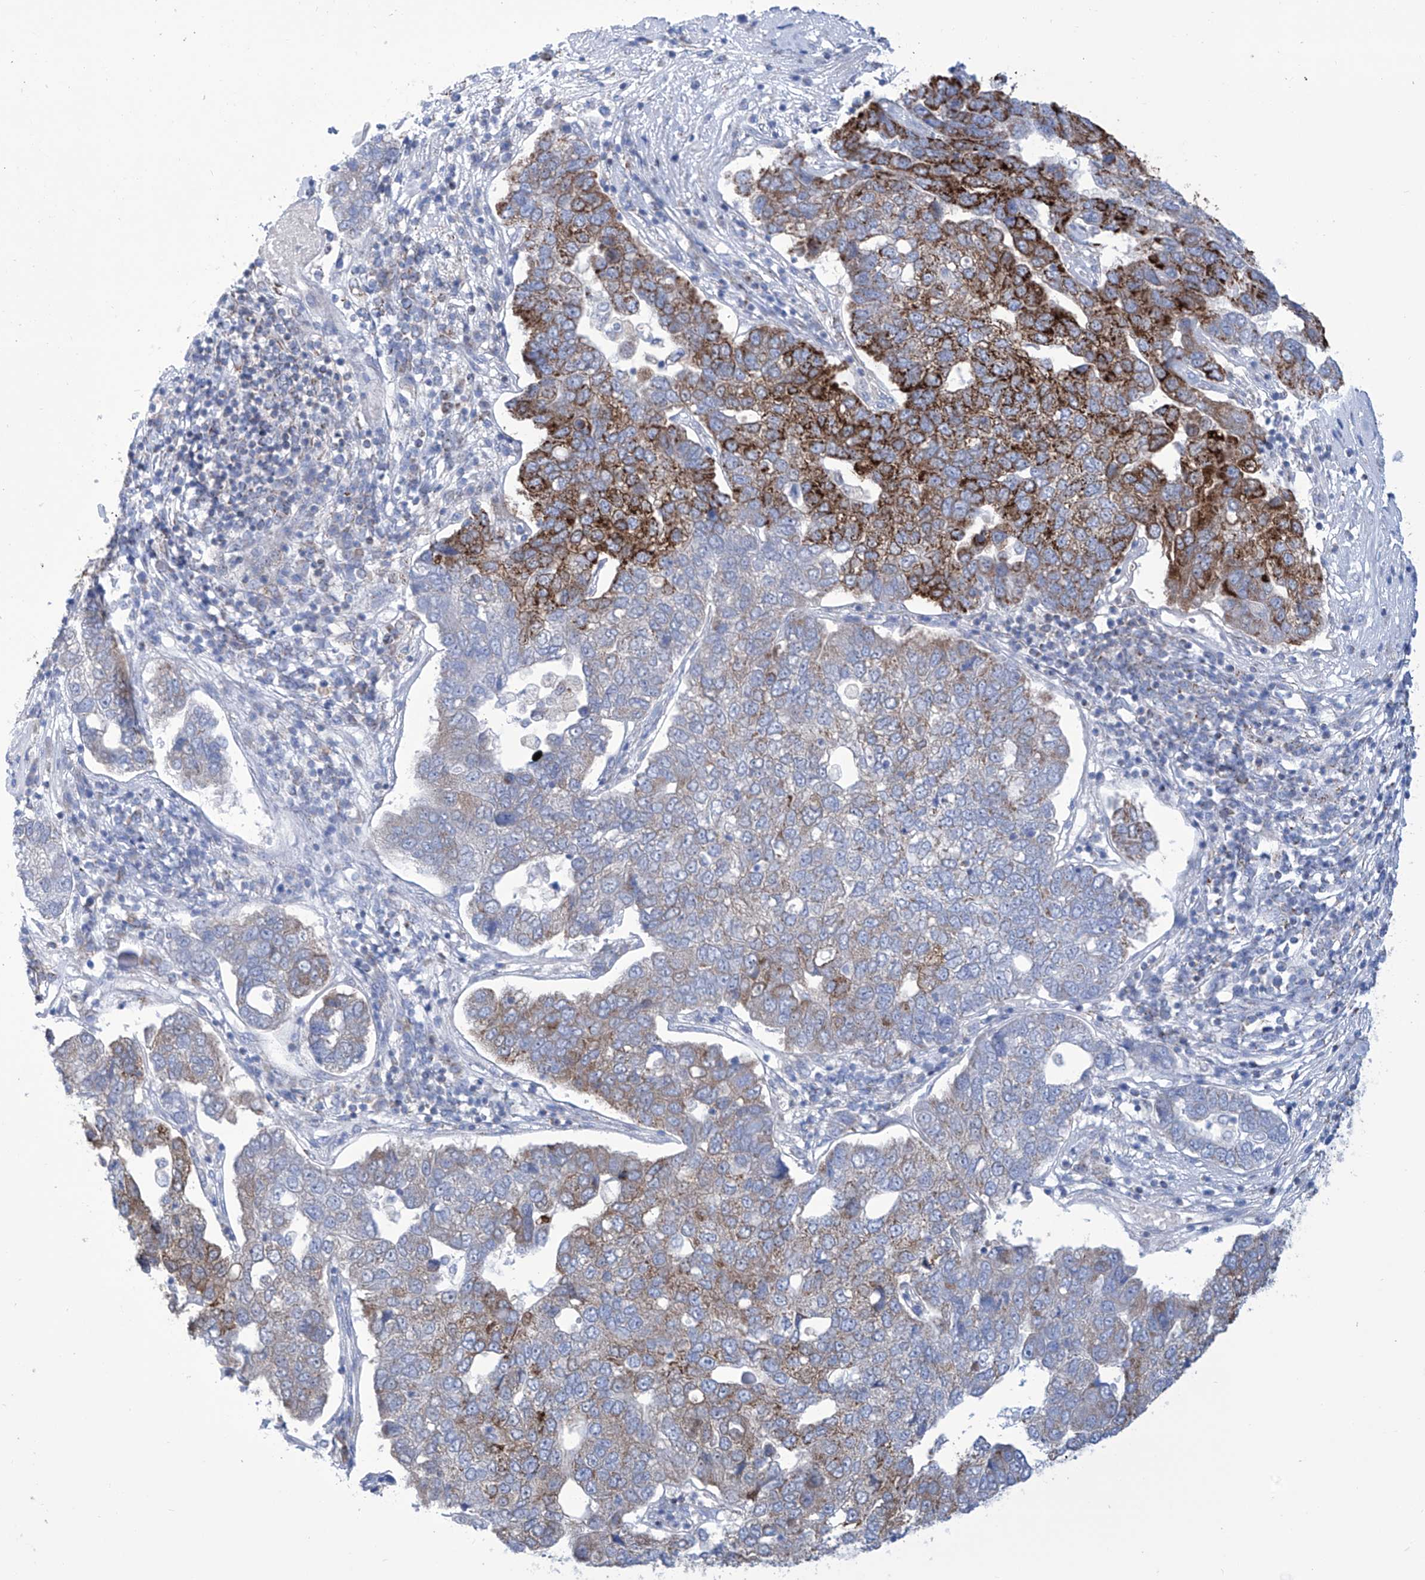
{"staining": {"intensity": "strong", "quantity": "25%-75%", "location": "cytoplasmic/membranous"}, "tissue": "pancreatic cancer", "cell_type": "Tumor cells", "image_type": "cancer", "snomed": [{"axis": "morphology", "description": "Adenocarcinoma, NOS"}, {"axis": "topography", "description": "Pancreas"}], "caption": "This photomicrograph exhibits pancreatic cancer stained with immunohistochemistry (IHC) to label a protein in brown. The cytoplasmic/membranous of tumor cells show strong positivity for the protein. Nuclei are counter-stained blue.", "gene": "ALDH6A1", "patient": {"sex": "female", "age": 61}}